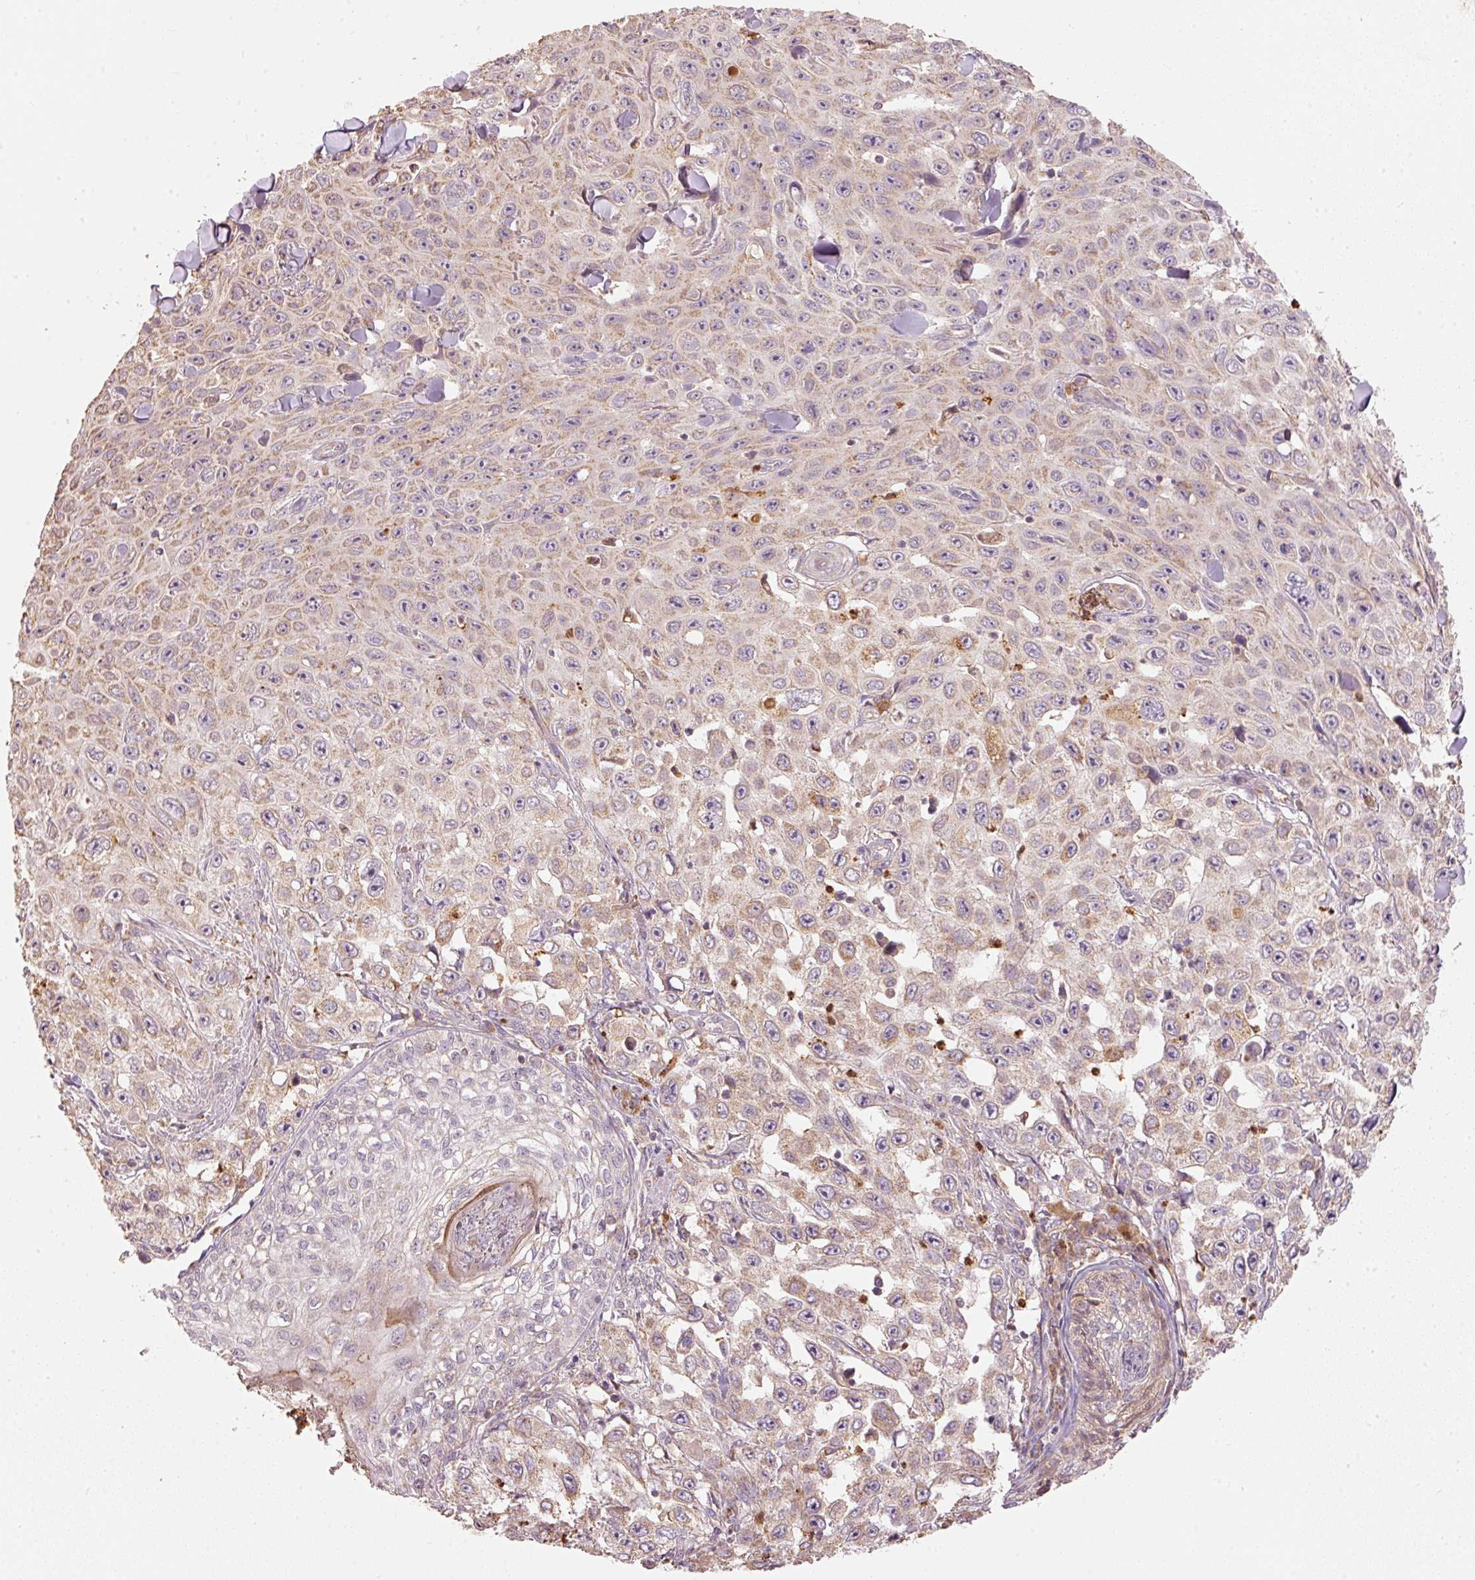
{"staining": {"intensity": "moderate", "quantity": "25%-75%", "location": "cytoplasmic/membranous"}, "tissue": "skin cancer", "cell_type": "Tumor cells", "image_type": "cancer", "snomed": [{"axis": "morphology", "description": "Squamous cell carcinoma, NOS"}, {"axis": "topography", "description": "Skin"}], "caption": "Moderate cytoplasmic/membranous protein positivity is present in approximately 25%-75% of tumor cells in skin cancer (squamous cell carcinoma). (IHC, brightfield microscopy, high magnification).", "gene": "PSENEN", "patient": {"sex": "male", "age": 82}}